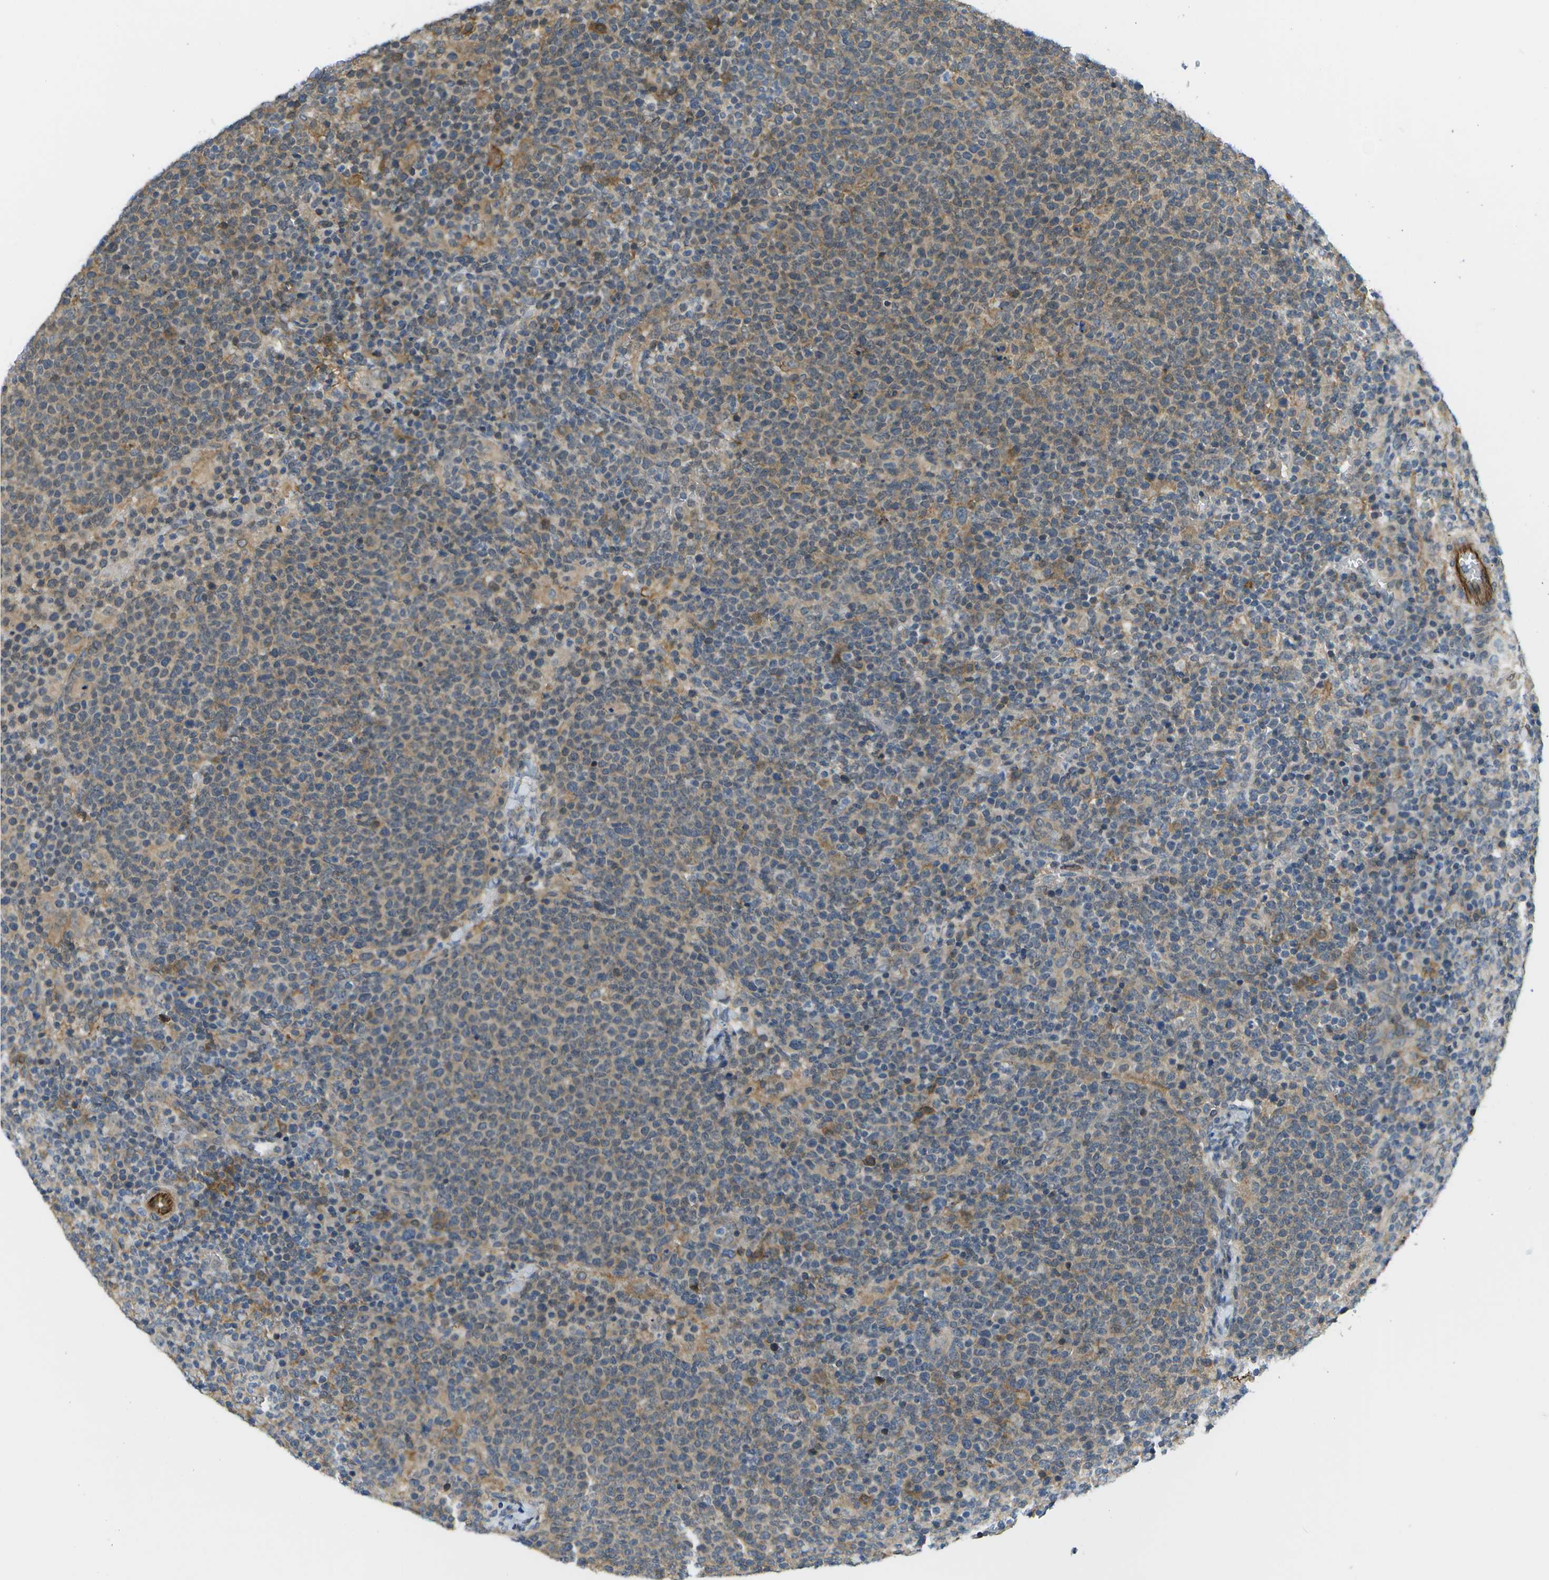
{"staining": {"intensity": "weak", "quantity": ">75%", "location": "cytoplasmic/membranous"}, "tissue": "lymphoma", "cell_type": "Tumor cells", "image_type": "cancer", "snomed": [{"axis": "morphology", "description": "Malignant lymphoma, non-Hodgkin's type, High grade"}, {"axis": "topography", "description": "Lymph node"}], "caption": "This is an image of immunohistochemistry (IHC) staining of malignant lymphoma, non-Hodgkin's type (high-grade), which shows weak expression in the cytoplasmic/membranous of tumor cells.", "gene": "KIAA0040", "patient": {"sex": "male", "age": 61}}